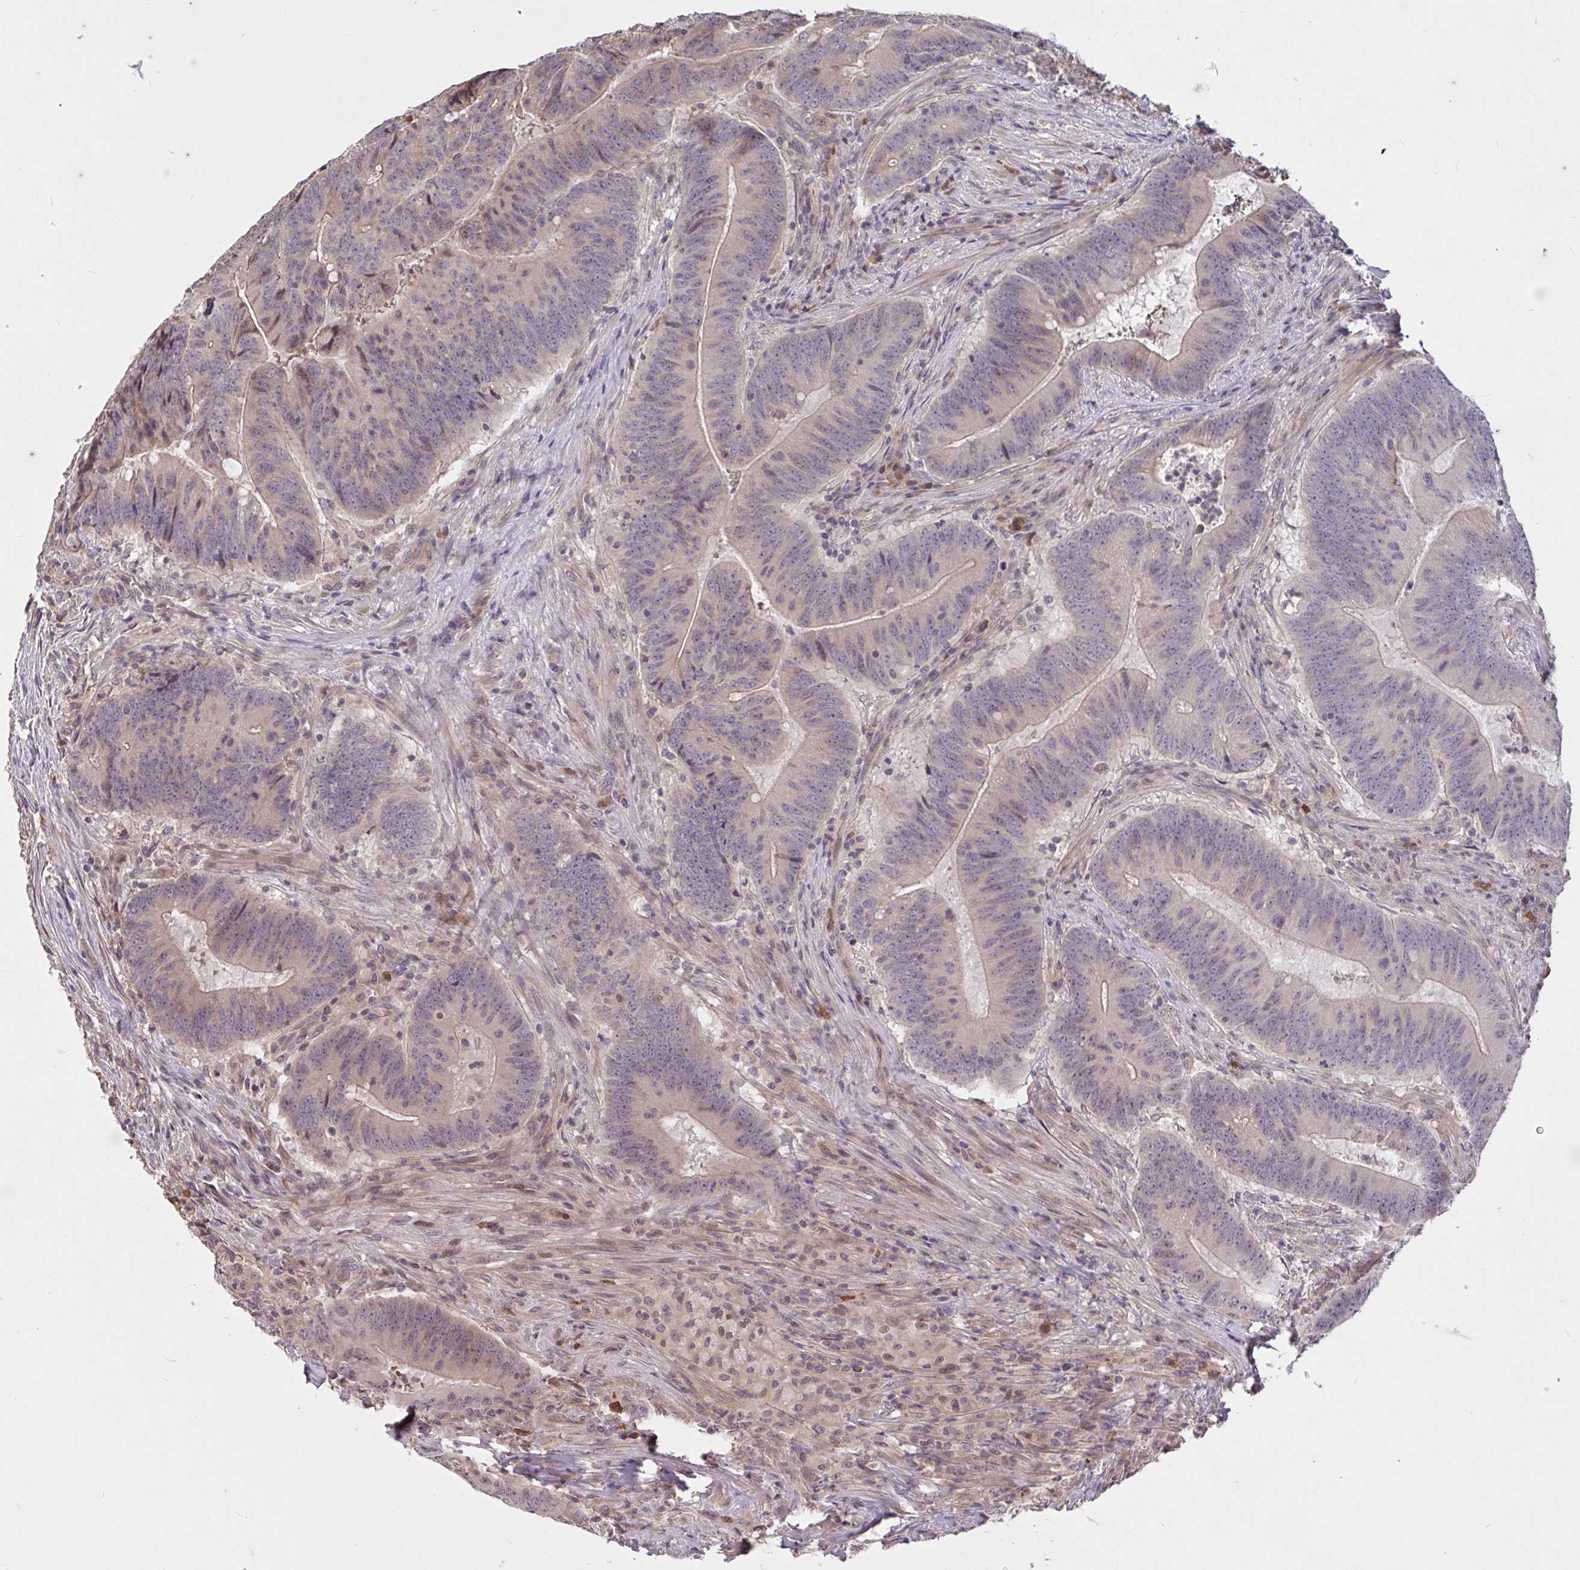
{"staining": {"intensity": "negative", "quantity": "none", "location": "none"}, "tissue": "colorectal cancer", "cell_type": "Tumor cells", "image_type": "cancer", "snomed": [{"axis": "morphology", "description": "Adenocarcinoma, NOS"}, {"axis": "topography", "description": "Colon"}], "caption": "Tumor cells are negative for brown protein staining in colorectal cancer.", "gene": "FCER1A", "patient": {"sex": "female", "age": 87}}